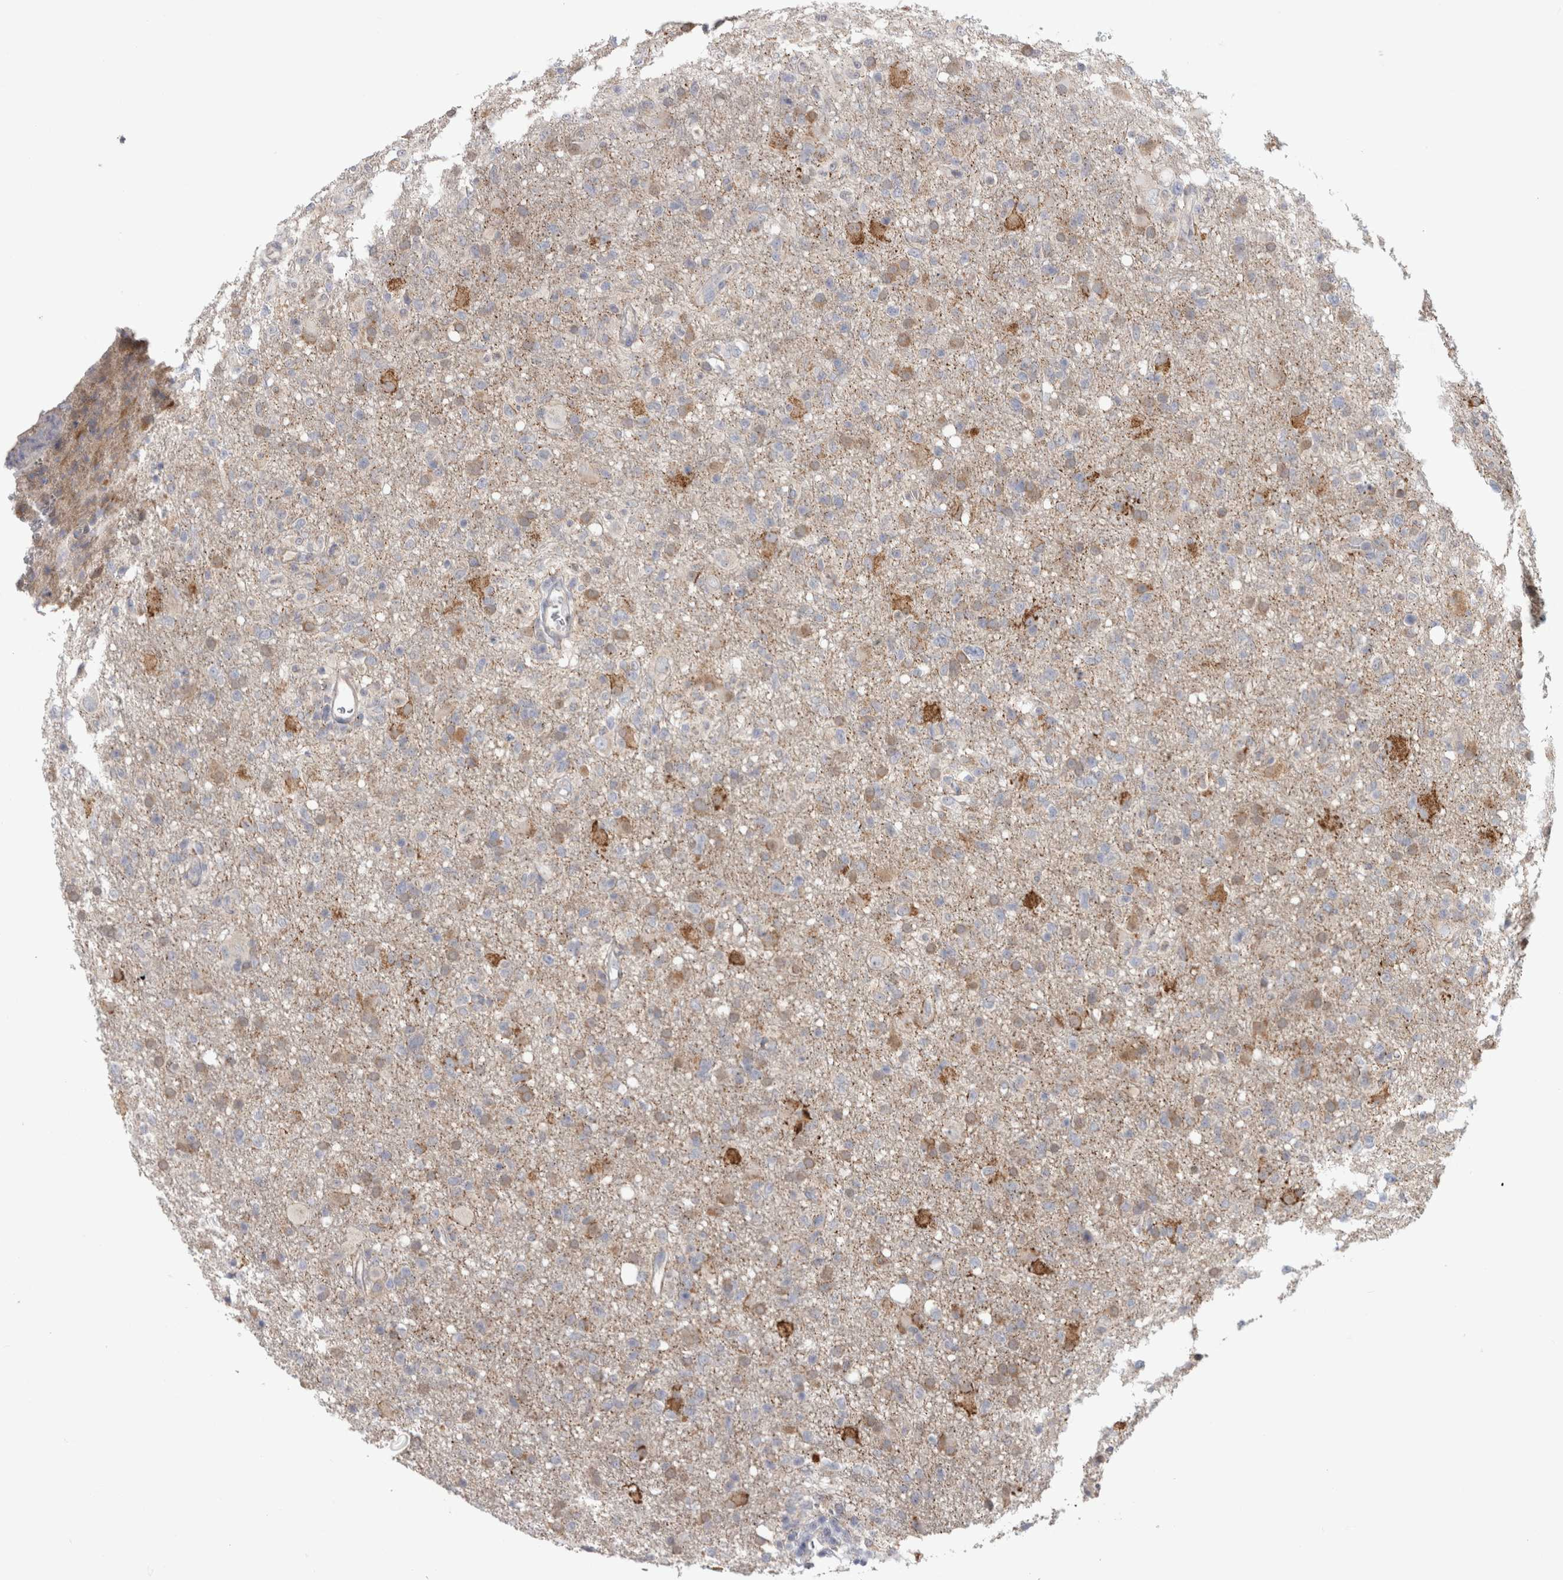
{"staining": {"intensity": "moderate", "quantity": "<25%", "location": "cytoplasmic/membranous"}, "tissue": "glioma", "cell_type": "Tumor cells", "image_type": "cancer", "snomed": [{"axis": "morphology", "description": "Glioma, malignant, High grade"}, {"axis": "topography", "description": "Brain"}], "caption": "The immunohistochemical stain highlights moderate cytoplasmic/membranous expression in tumor cells of glioma tissue. The protein is stained brown, and the nuclei are stained in blue (DAB IHC with brightfield microscopy, high magnification).", "gene": "RAB18", "patient": {"sex": "female", "age": 57}}